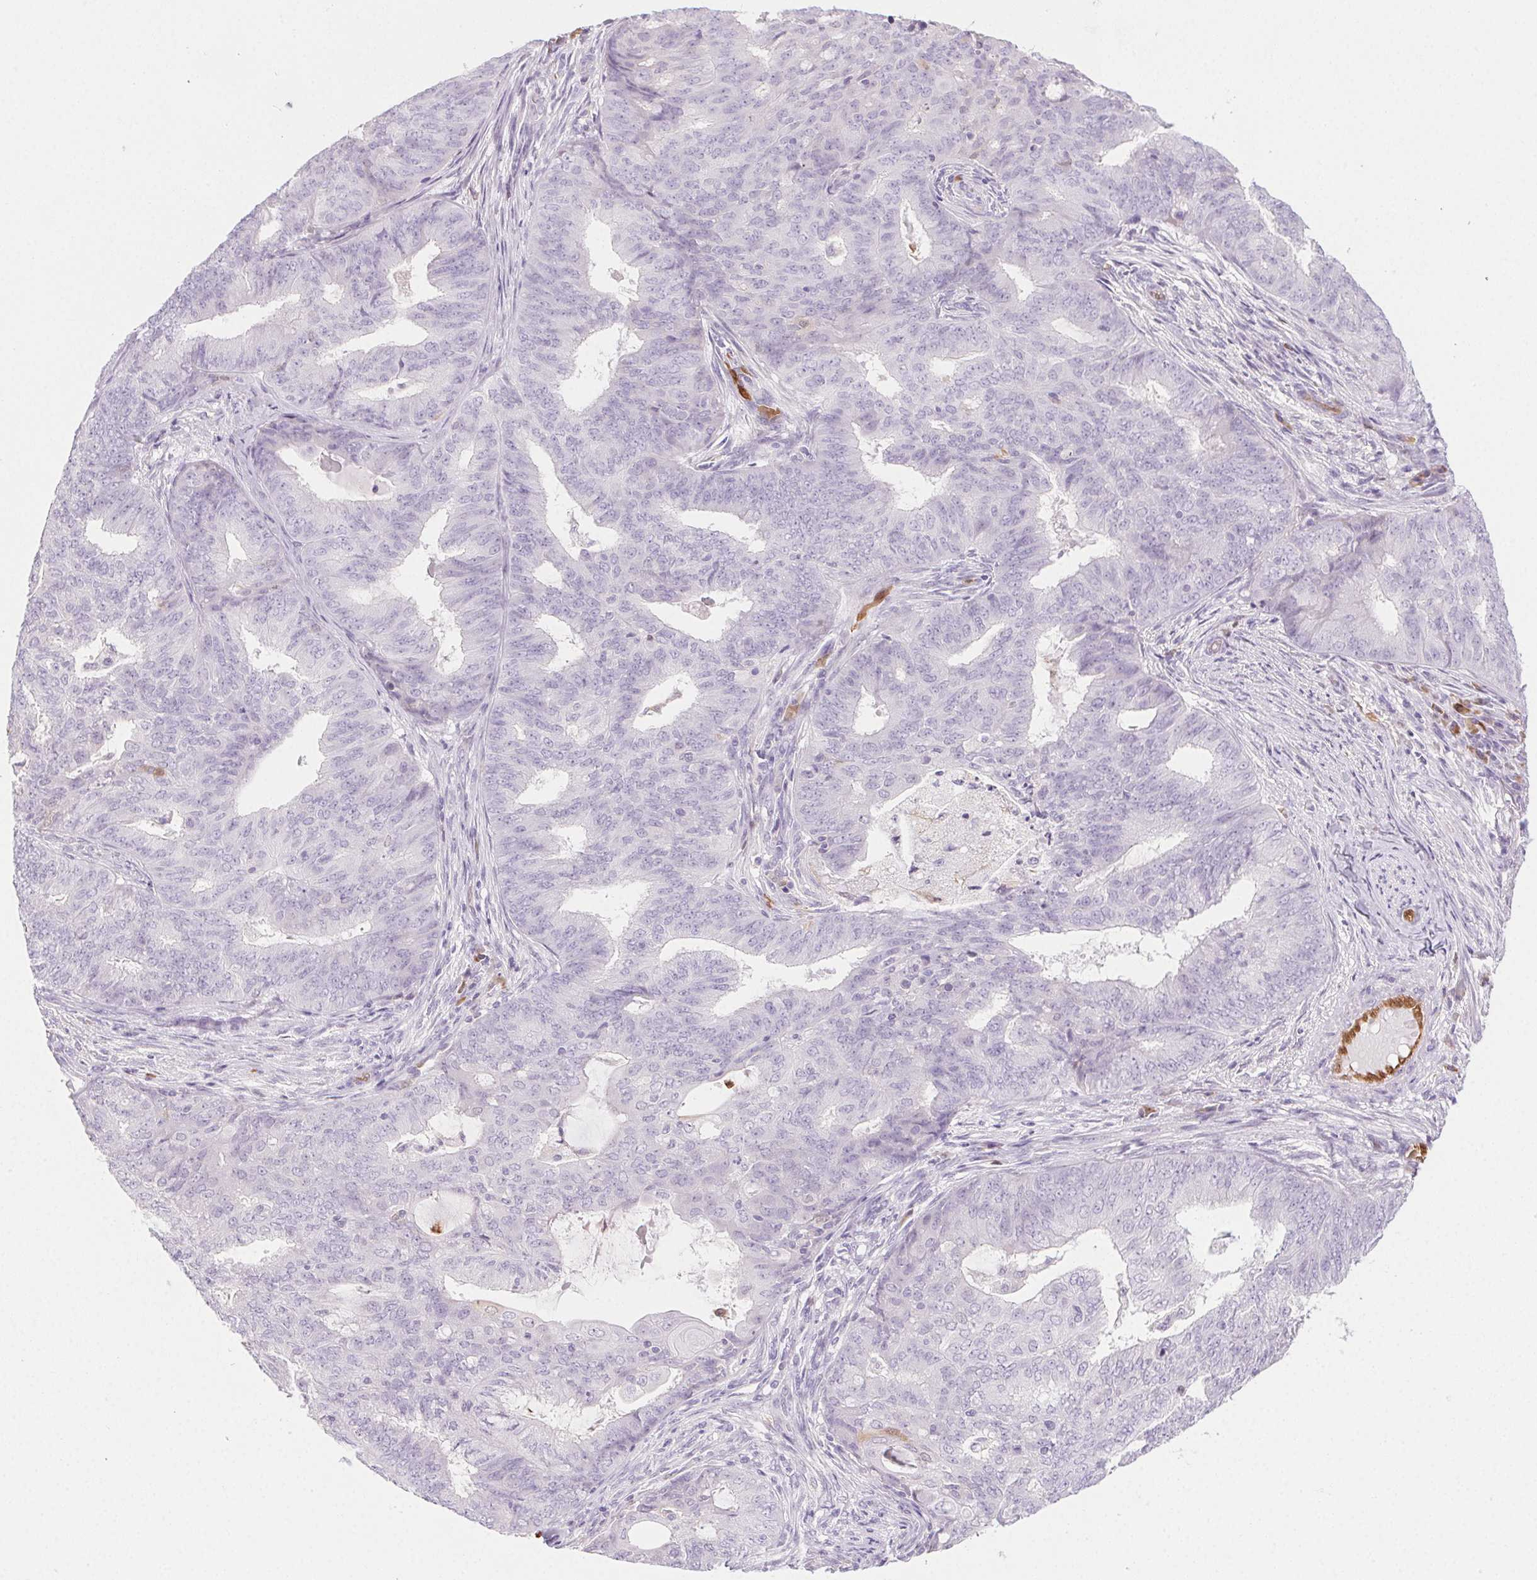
{"staining": {"intensity": "negative", "quantity": "none", "location": "none"}, "tissue": "endometrial cancer", "cell_type": "Tumor cells", "image_type": "cancer", "snomed": [{"axis": "morphology", "description": "Adenocarcinoma, NOS"}, {"axis": "topography", "description": "Endometrium"}], "caption": "IHC micrograph of endometrial adenocarcinoma stained for a protein (brown), which displays no positivity in tumor cells.", "gene": "TMEM45A", "patient": {"sex": "female", "age": 62}}